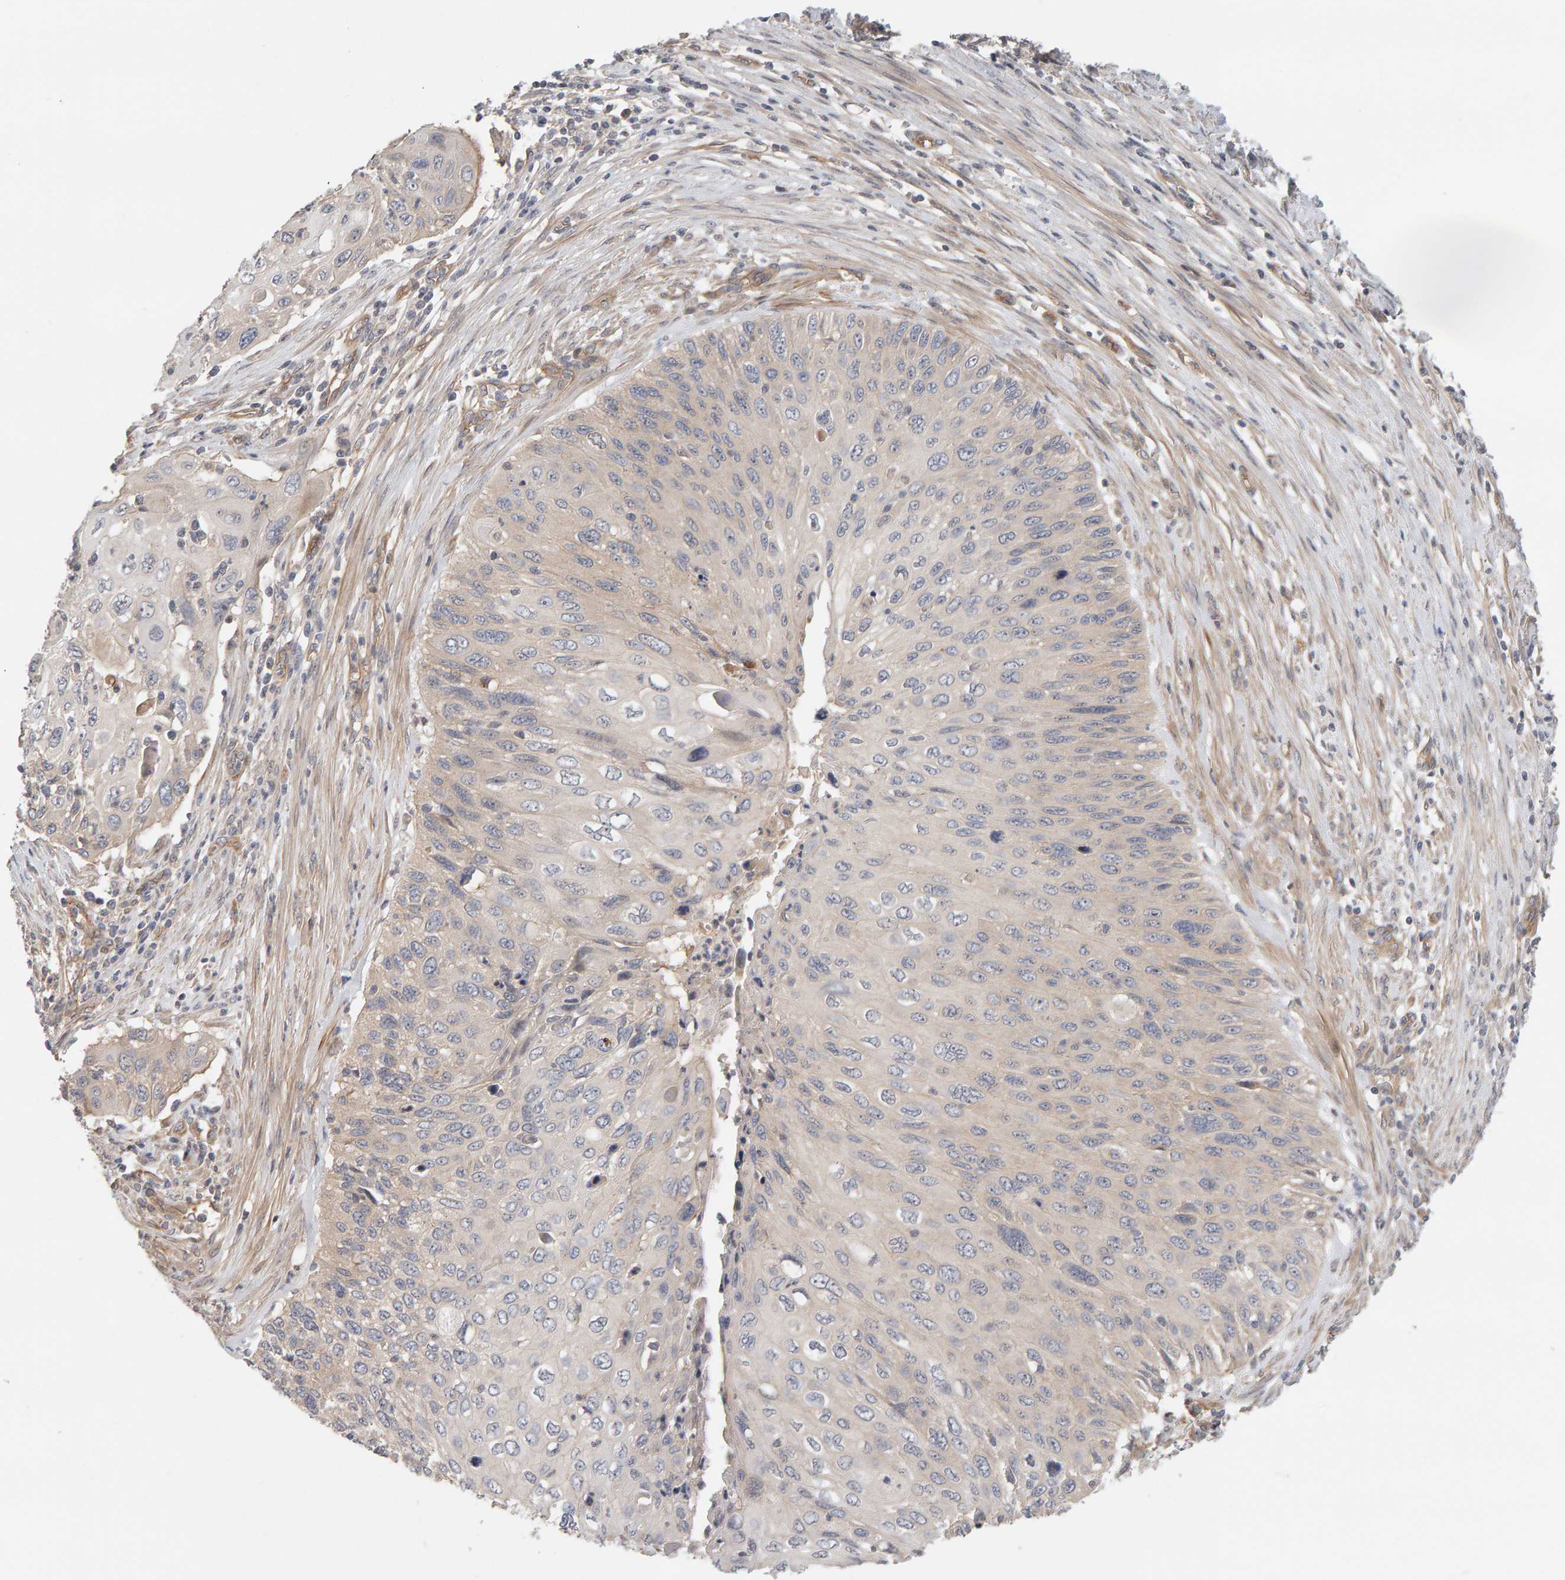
{"staining": {"intensity": "negative", "quantity": "none", "location": "none"}, "tissue": "cervical cancer", "cell_type": "Tumor cells", "image_type": "cancer", "snomed": [{"axis": "morphology", "description": "Squamous cell carcinoma, NOS"}, {"axis": "topography", "description": "Cervix"}], "caption": "There is no significant positivity in tumor cells of squamous cell carcinoma (cervical).", "gene": "PPP1R16A", "patient": {"sex": "female", "age": 70}}